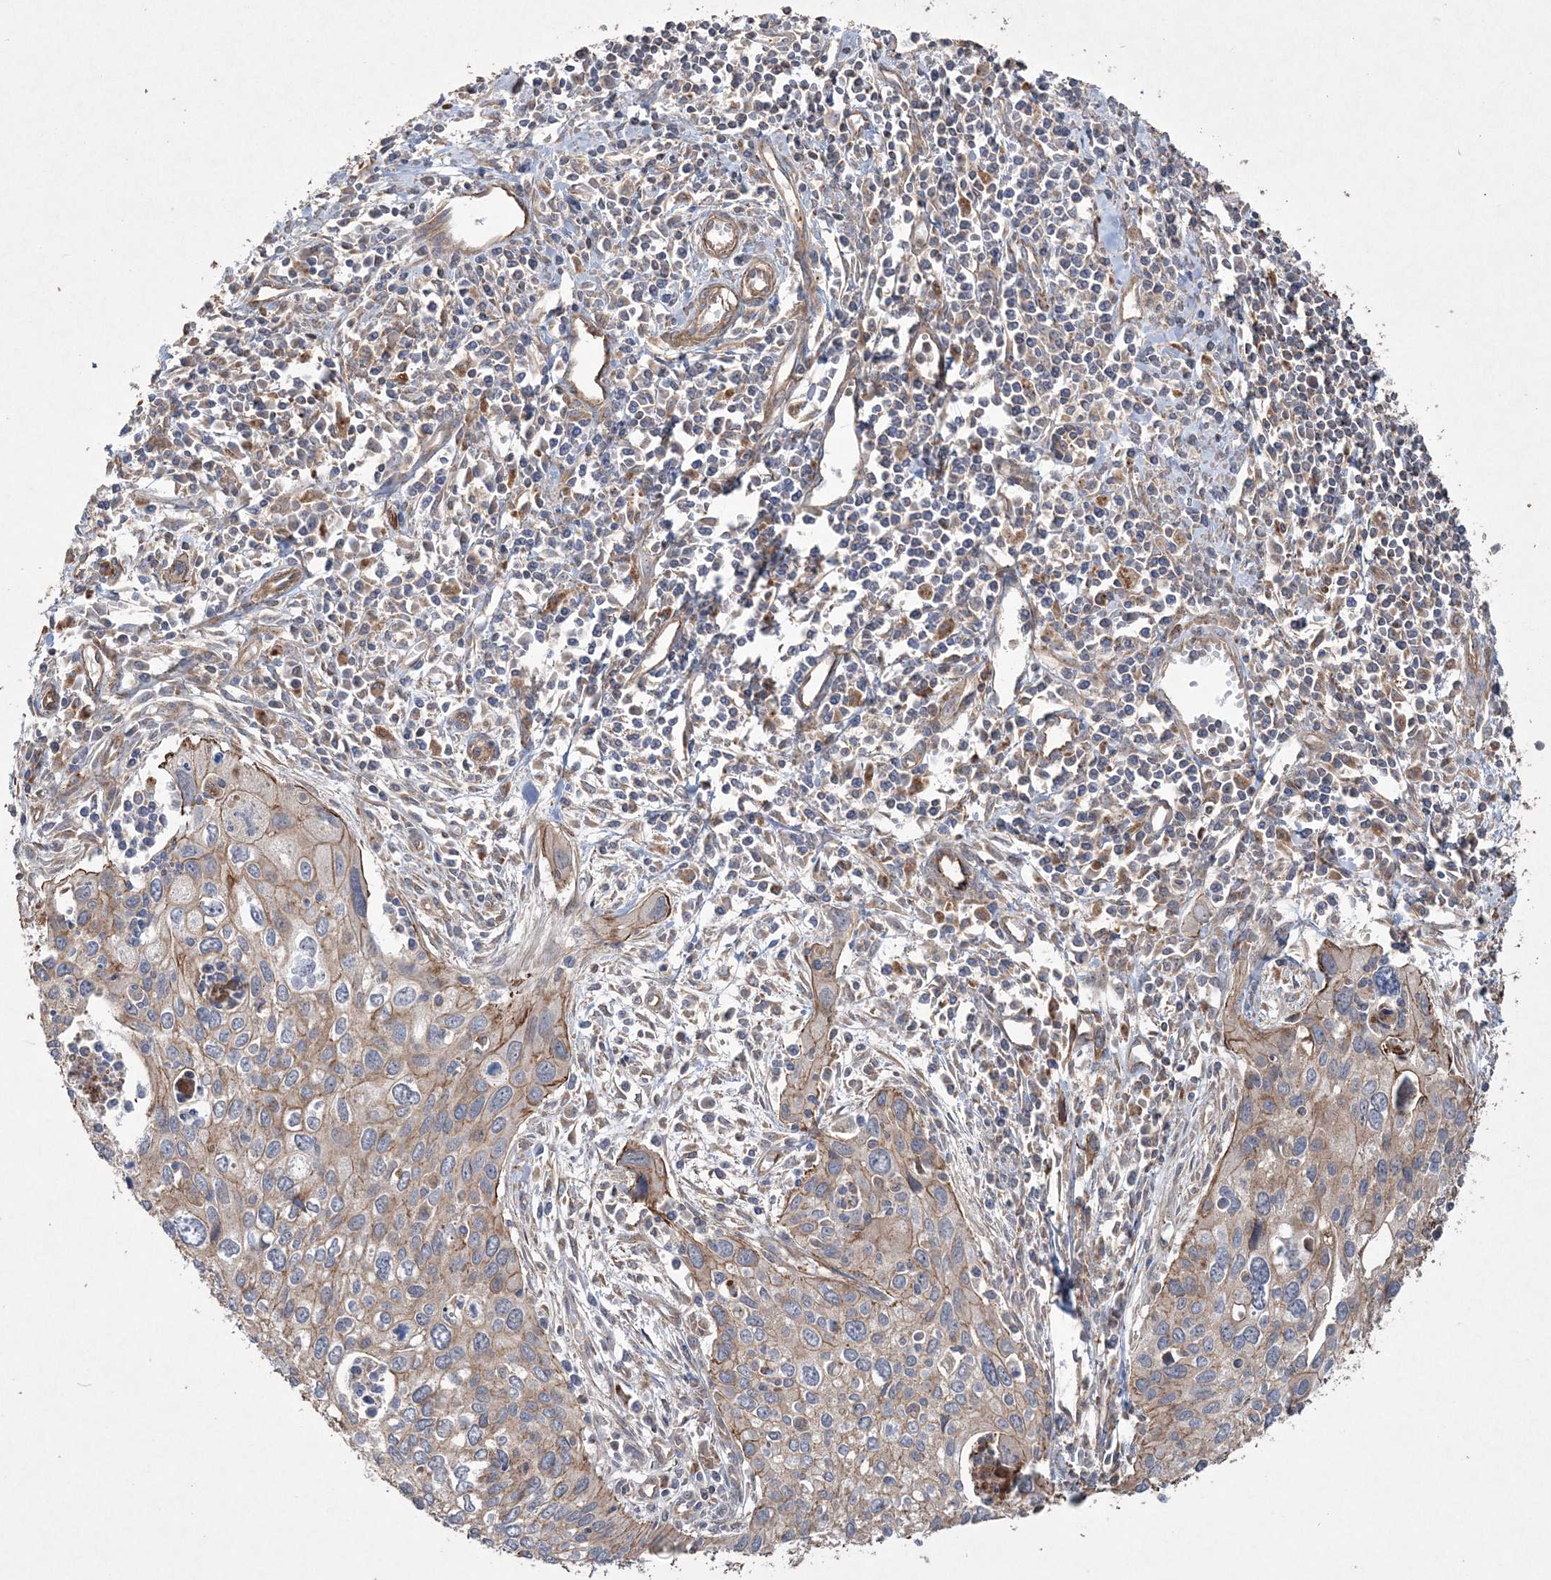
{"staining": {"intensity": "weak", "quantity": ">75%", "location": "cytoplasmic/membranous"}, "tissue": "cervical cancer", "cell_type": "Tumor cells", "image_type": "cancer", "snomed": [{"axis": "morphology", "description": "Squamous cell carcinoma, NOS"}, {"axis": "topography", "description": "Cervix"}], "caption": "Immunohistochemistry (IHC) (DAB (3,3'-diaminobenzidine)) staining of human cervical squamous cell carcinoma demonstrates weak cytoplasmic/membranous protein expression in about >75% of tumor cells. (brown staining indicates protein expression, while blue staining denotes nuclei).", "gene": "TTC7A", "patient": {"sex": "female", "age": 55}}